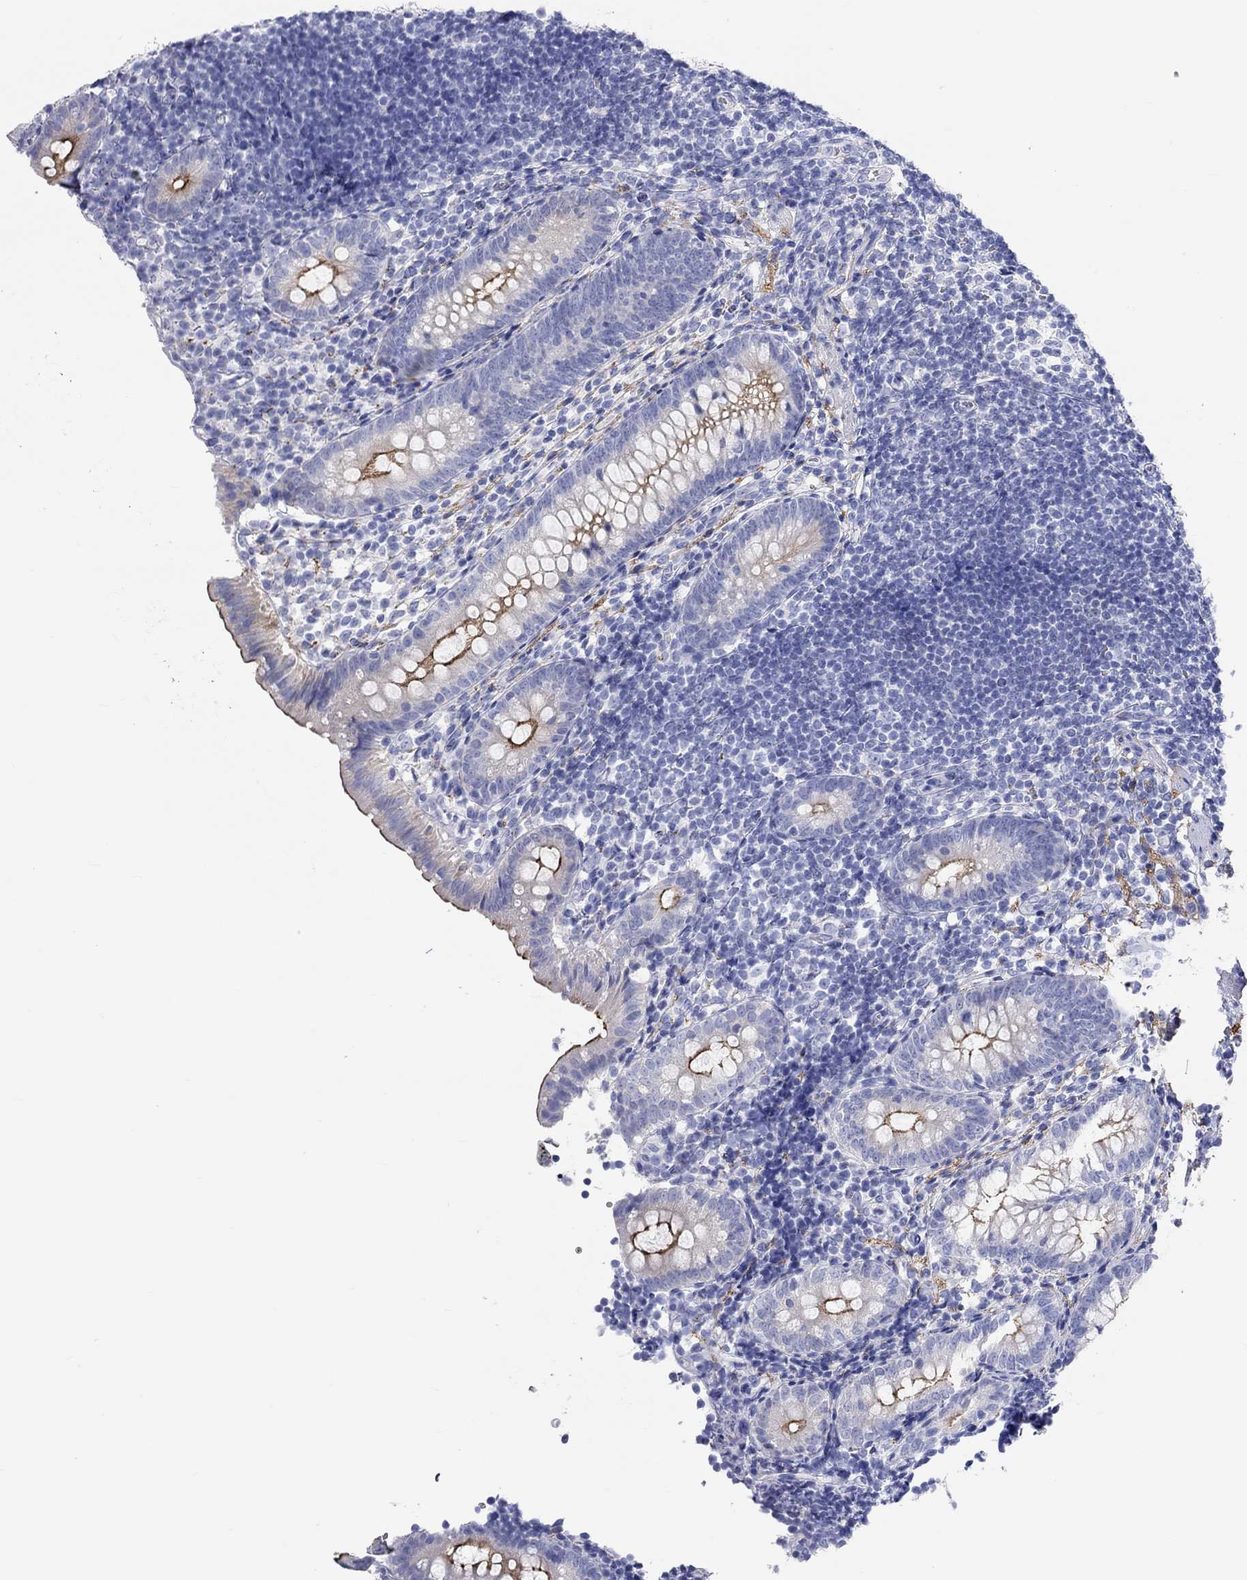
{"staining": {"intensity": "strong", "quantity": "<25%", "location": "cytoplasmic/membranous"}, "tissue": "appendix", "cell_type": "Glandular cells", "image_type": "normal", "snomed": [{"axis": "morphology", "description": "Normal tissue, NOS"}, {"axis": "topography", "description": "Appendix"}], "caption": "Immunohistochemistry (IHC) (DAB (3,3'-diaminobenzidine)) staining of unremarkable human appendix displays strong cytoplasmic/membranous protein staining in about <25% of glandular cells.", "gene": "SPATA9", "patient": {"sex": "female", "age": 40}}